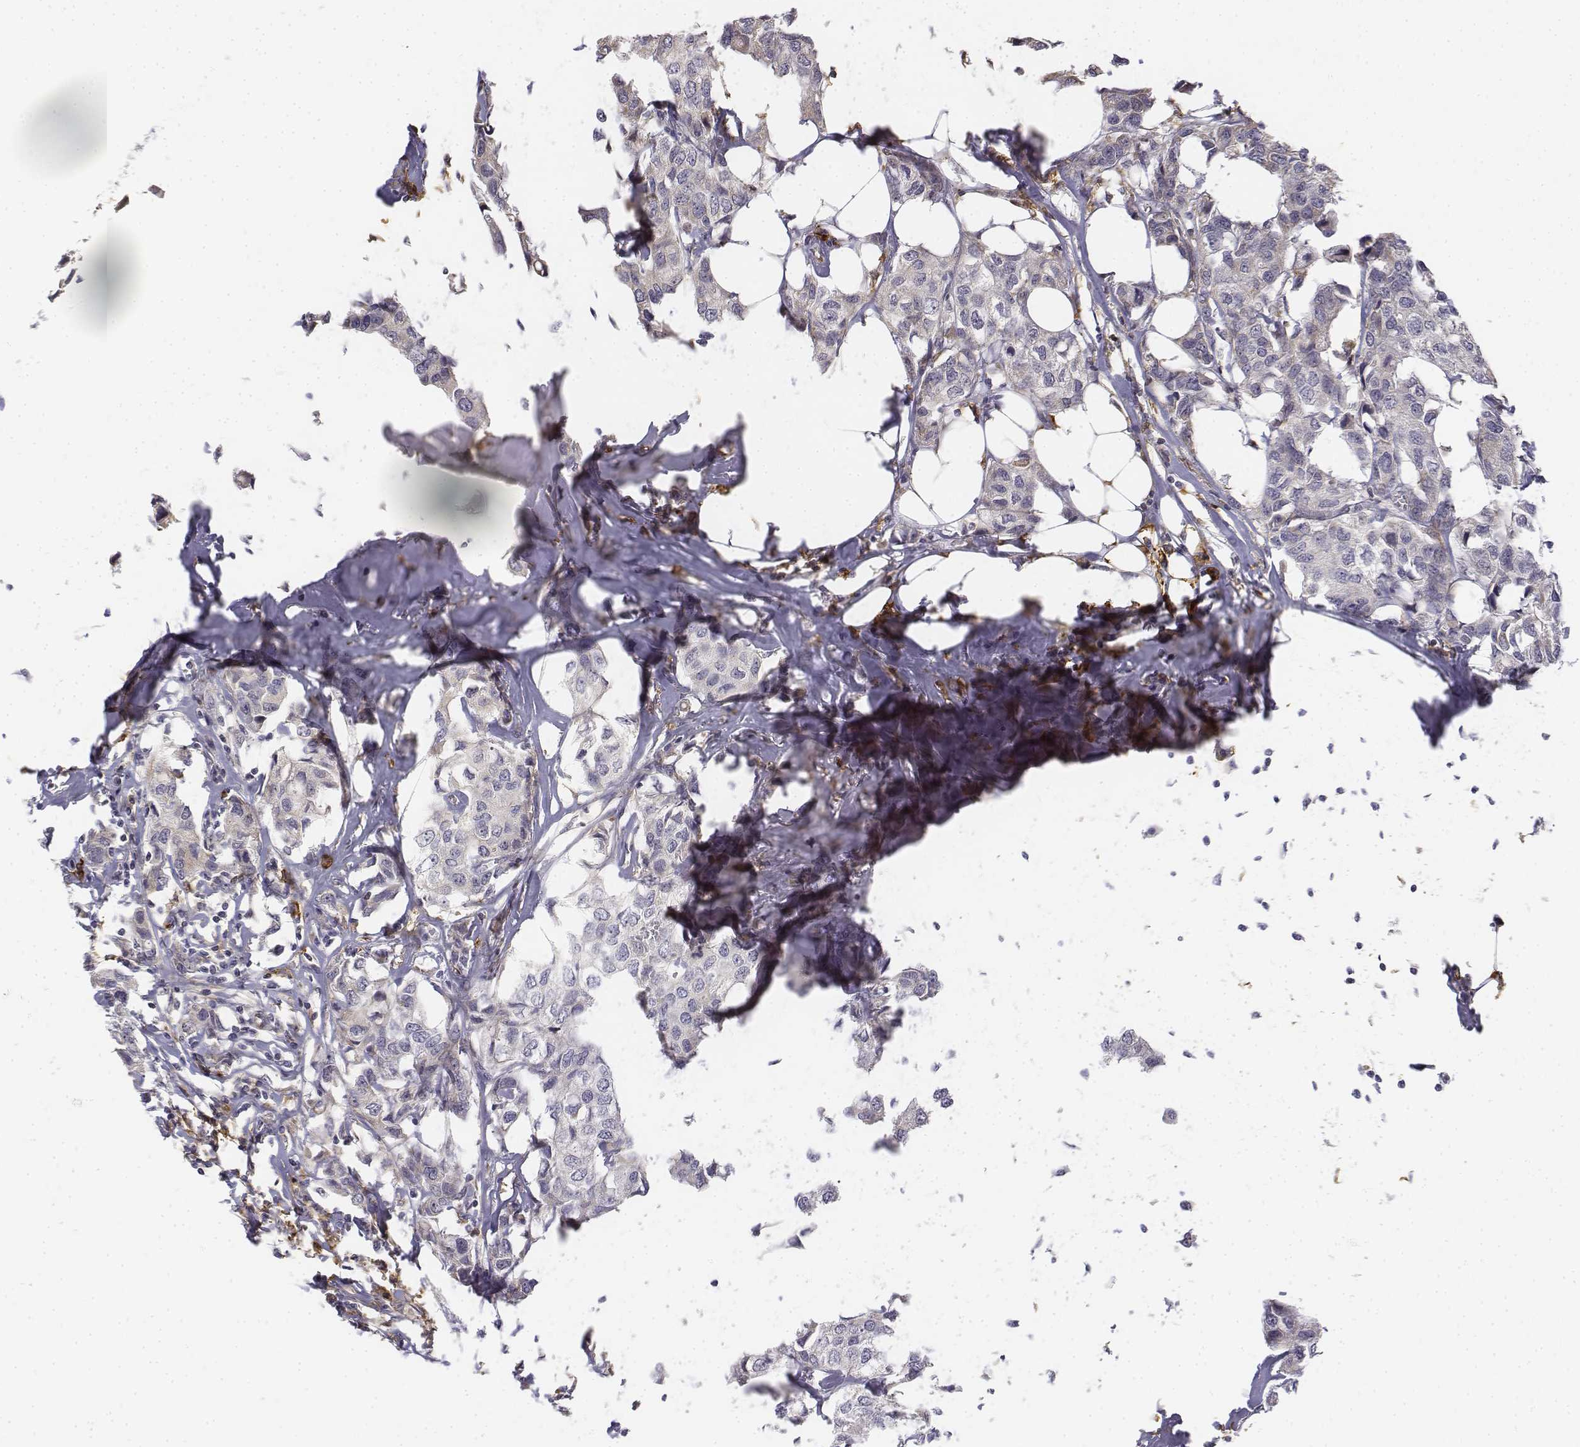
{"staining": {"intensity": "negative", "quantity": "none", "location": "none"}, "tissue": "breast cancer", "cell_type": "Tumor cells", "image_type": "cancer", "snomed": [{"axis": "morphology", "description": "Duct carcinoma"}, {"axis": "topography", "description": "Breast"}], "caption": "Immunohistochemical staining of intraductal carcinoma (breast) displays no significant expression in tumor cells.", "gene": "CD14", "patient": {"sex": "female", "age": 80}}